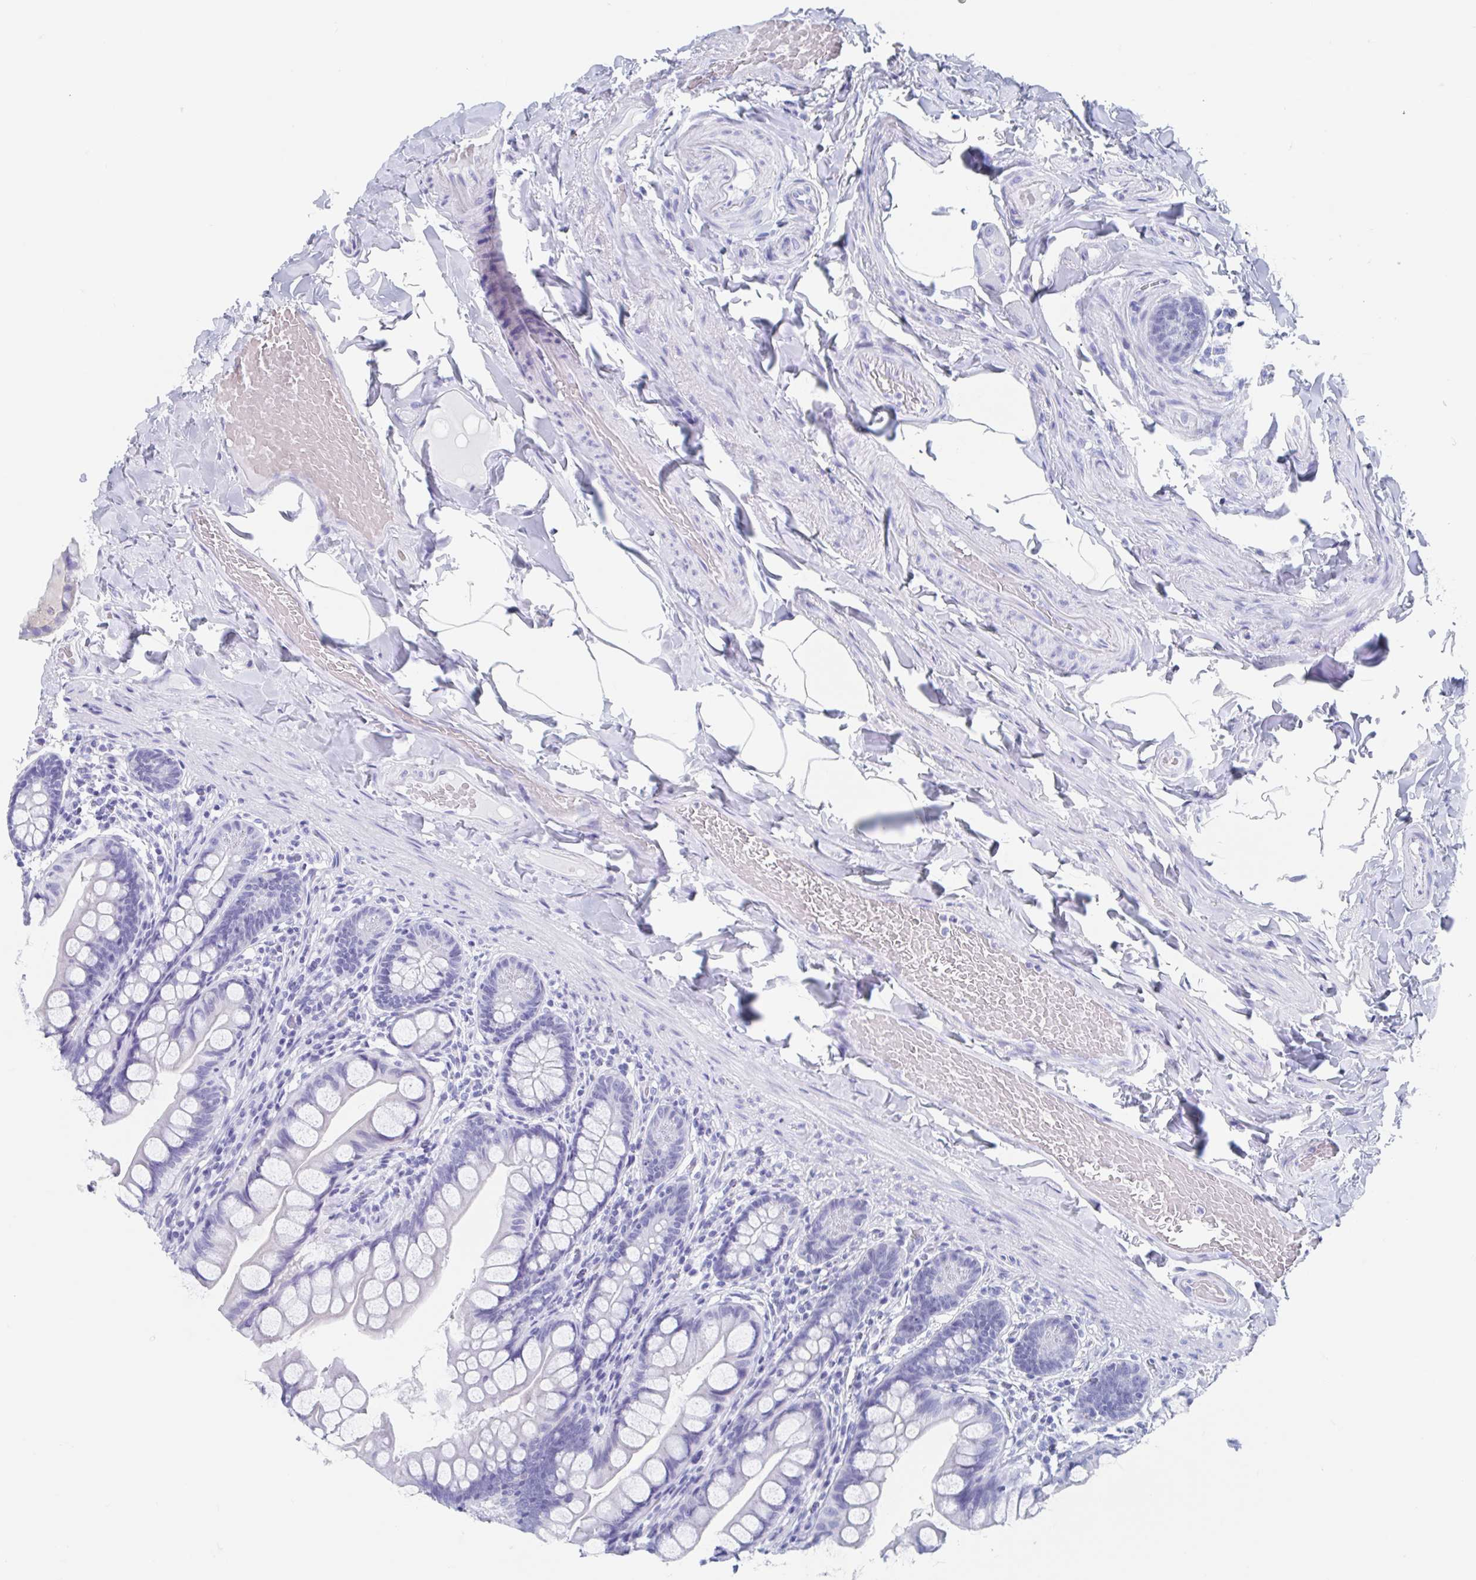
{"staining": {"intensity": "negative", "quantity": "none", "location": "none"}, "tissue": "small intestine", "cell_type": "Glandular cells", "image_type": "normal", "snomed": [{"axis": "morphology", "description": "Normal tissue, NOS"}, {"axis": "topography", "description": "Small intestine"}], "caption": "Photomicrograph shows no protein staining in glandular cells of normal small intestine. (DAB immunohistochemistry (IHC) with hematoxylin counter stain).", "gene": "C10orf53", "patient": {"sex": "male", "age": 70}}